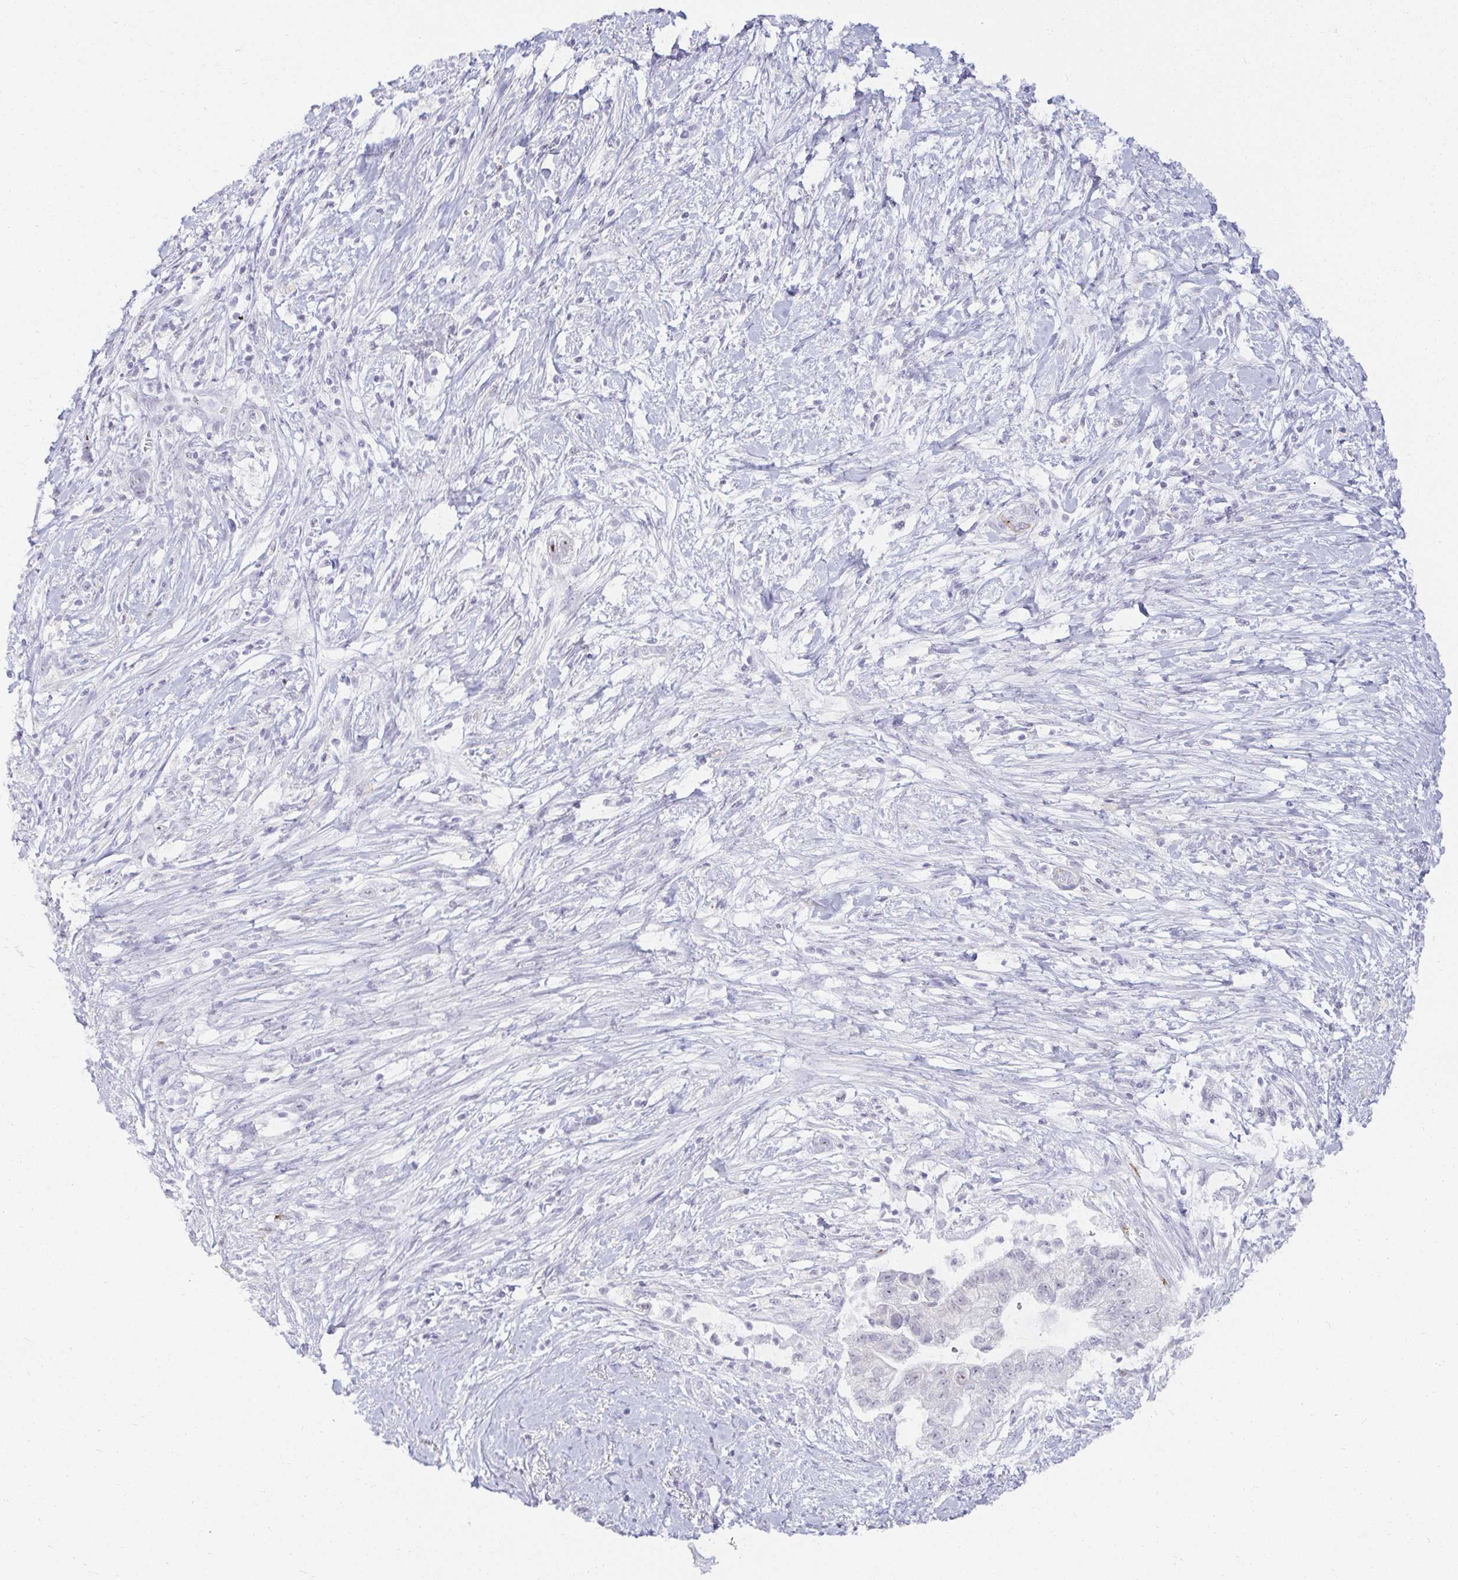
{"staining": {"intensity": "negative", "quantity": "none", "location": "none"}, "tissue": "pancreatic cancer", "cell_type": "Tumor cells", "image_type": "cancer", "snomed": [{"axis": "morphology", "description": "Adenocarcinoma, NOS"}, {"axis": "topography", "description": "Pancreas"}], "caption": "Photomicrograph shows no protein expression in tumor cells of pancreatic cancer tissue.", "gene": "ACAN", "patient": {"sex": "male", "age": 70}}